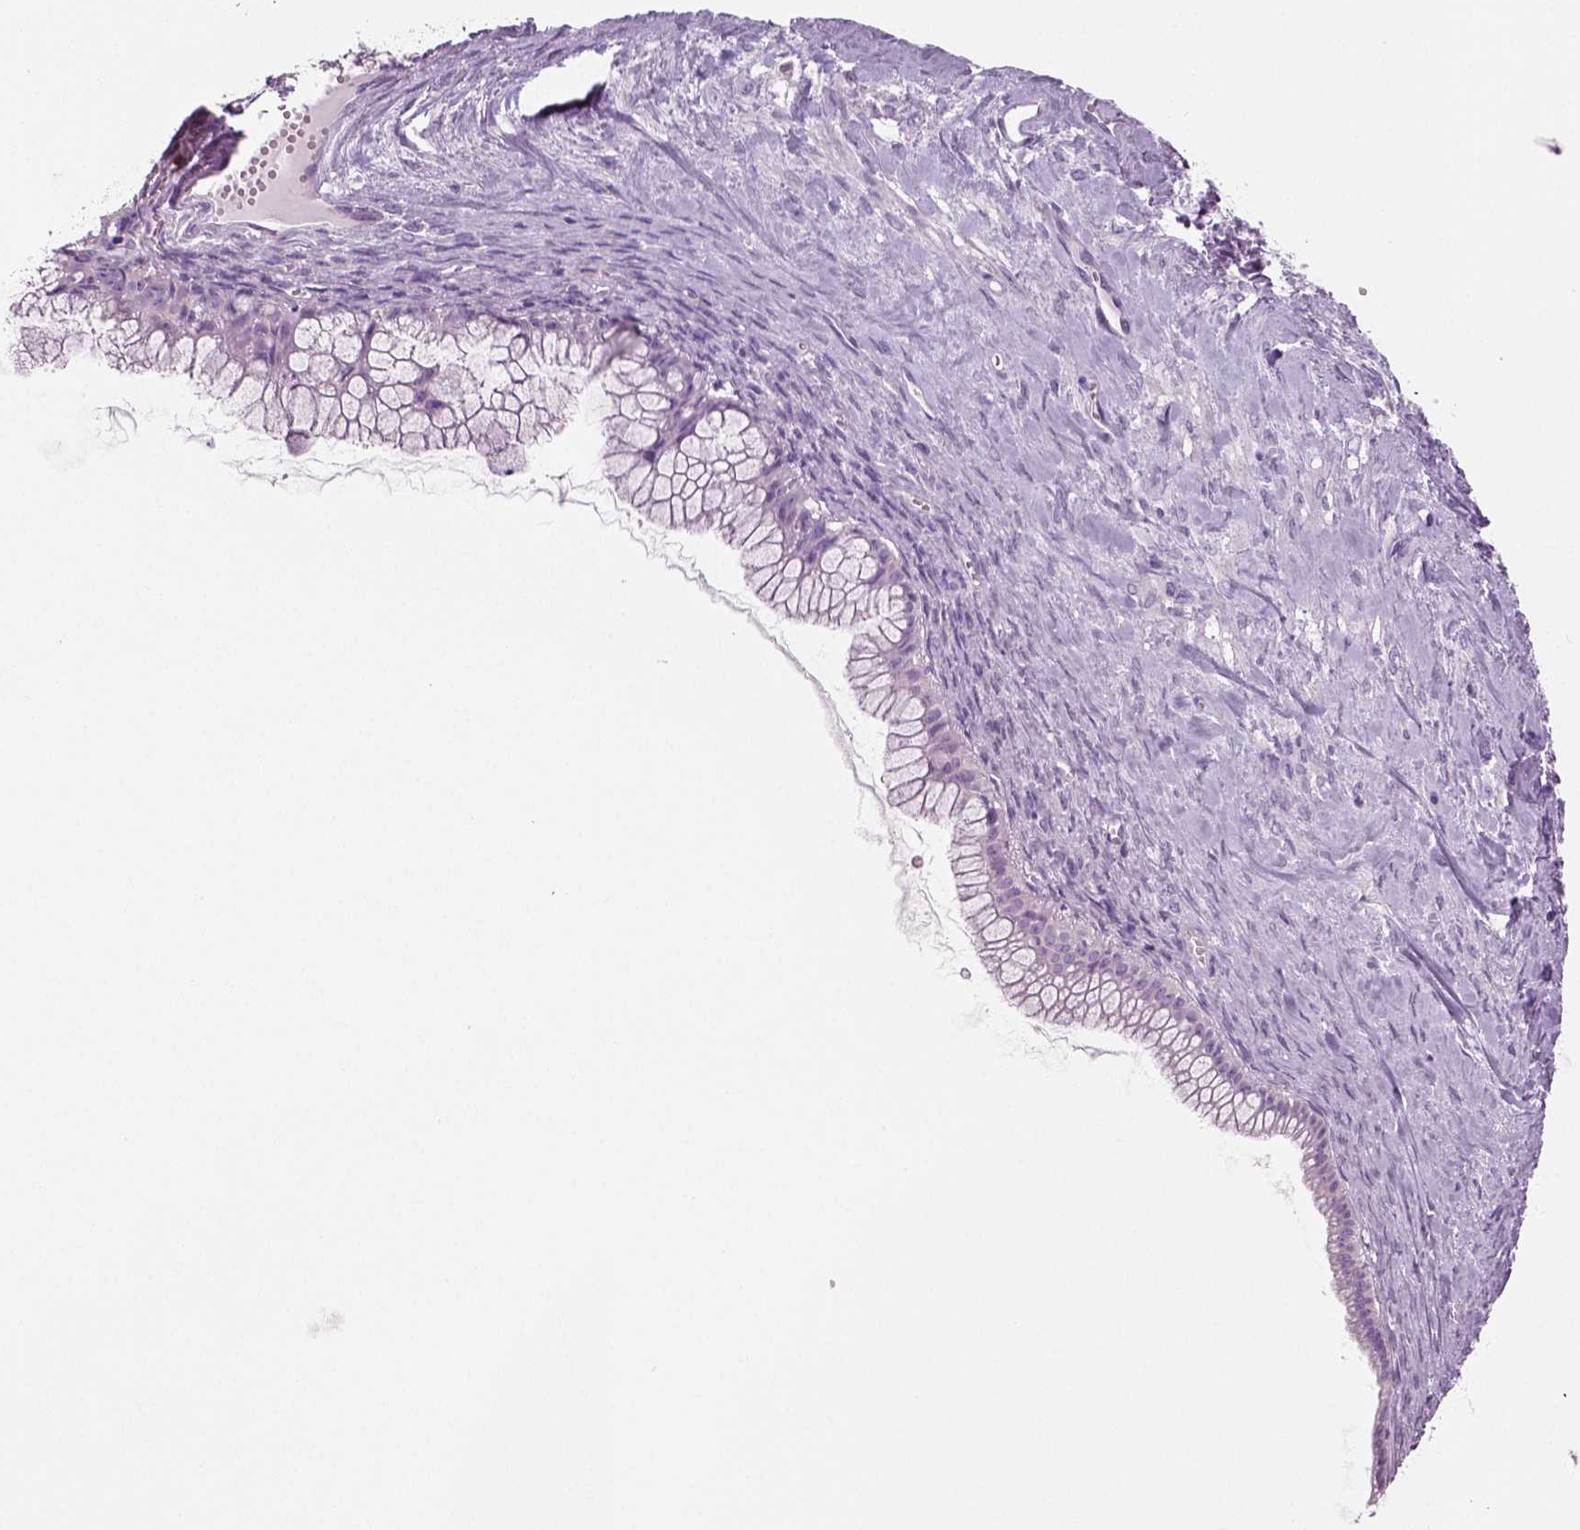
{"staining": {"intensity": "negative", "quantity": "none", "location": "none"}, "tissue": "ovarian cancer", "cell_type": "Tumor cells", "image_type": "cancer", "snomed": [{"axis": "morphology", "description": "Cystadenocarcinoma, mucinous, NOS"}, {"axis": "topography", "description": "Ovary"}], "caption": "DAB (3,3'-diaminobenzidine) immunohistochemical staining of mucinous cystadenocarcinoma (ovarian) reveals no significant expression in tumor cells.", "gene": "NECAB2", "patient": {"sex": "female", "age": 41}}